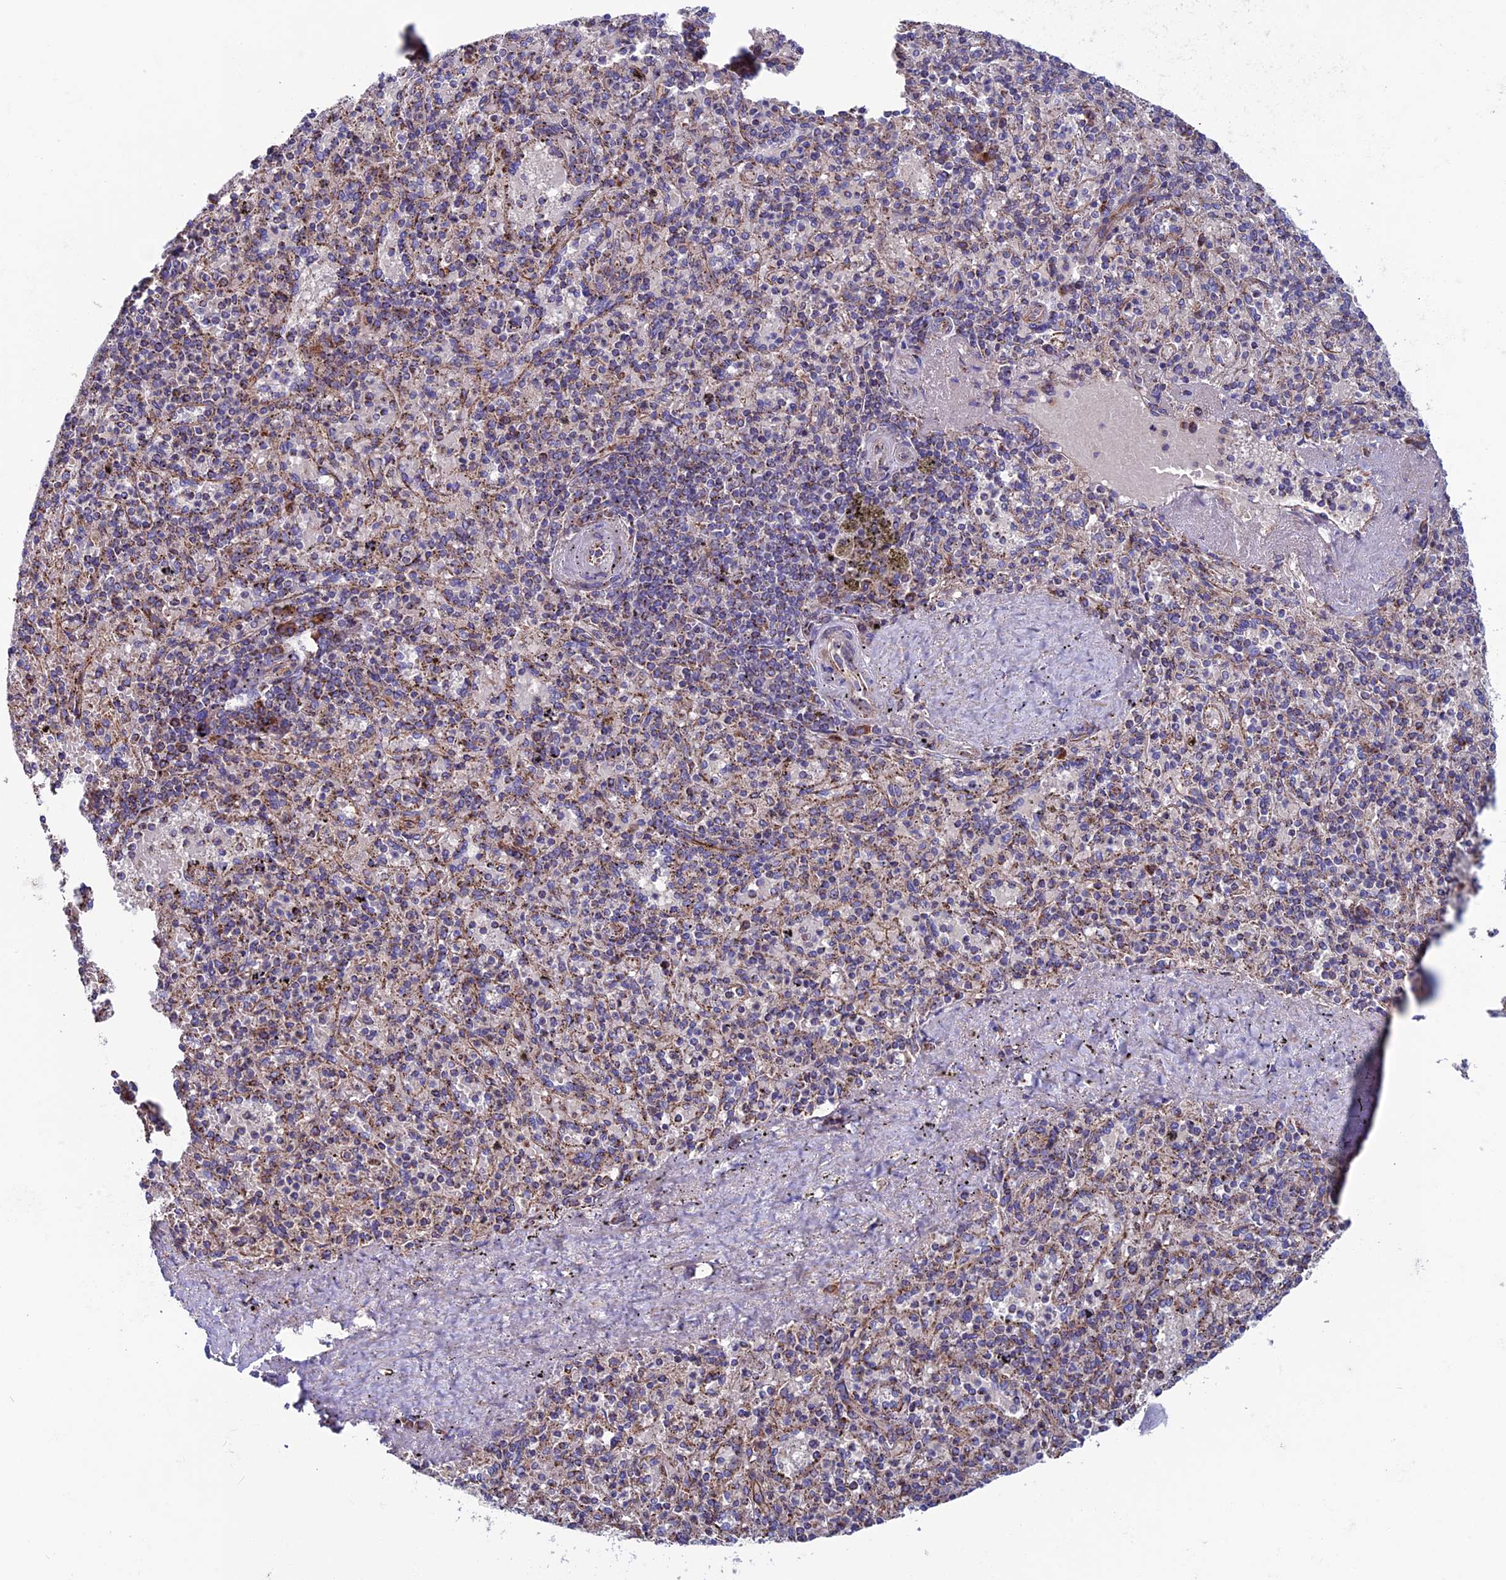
{"staining": {"intensity": "moderate", "quantity": "<25%", "location": "cytoplasmic/membranous"}, "tissue": "spleen", "cell_type": "Cells in red pulp", "image_type": "normal", "snomed": [{"axis": "morphology", "description": "Normal tissue, NOS"}, {"axis": "topography", "description": "Spleen"}], "caption": "An IHC image of unremarkable tissue is shown. Protein staining in brown highlights moderate cytoplasmic/membranous positivity in spleen within cells in red pulp.", "gene": "SLC15A5", "patient": {"sex": "male", "age": 82}}